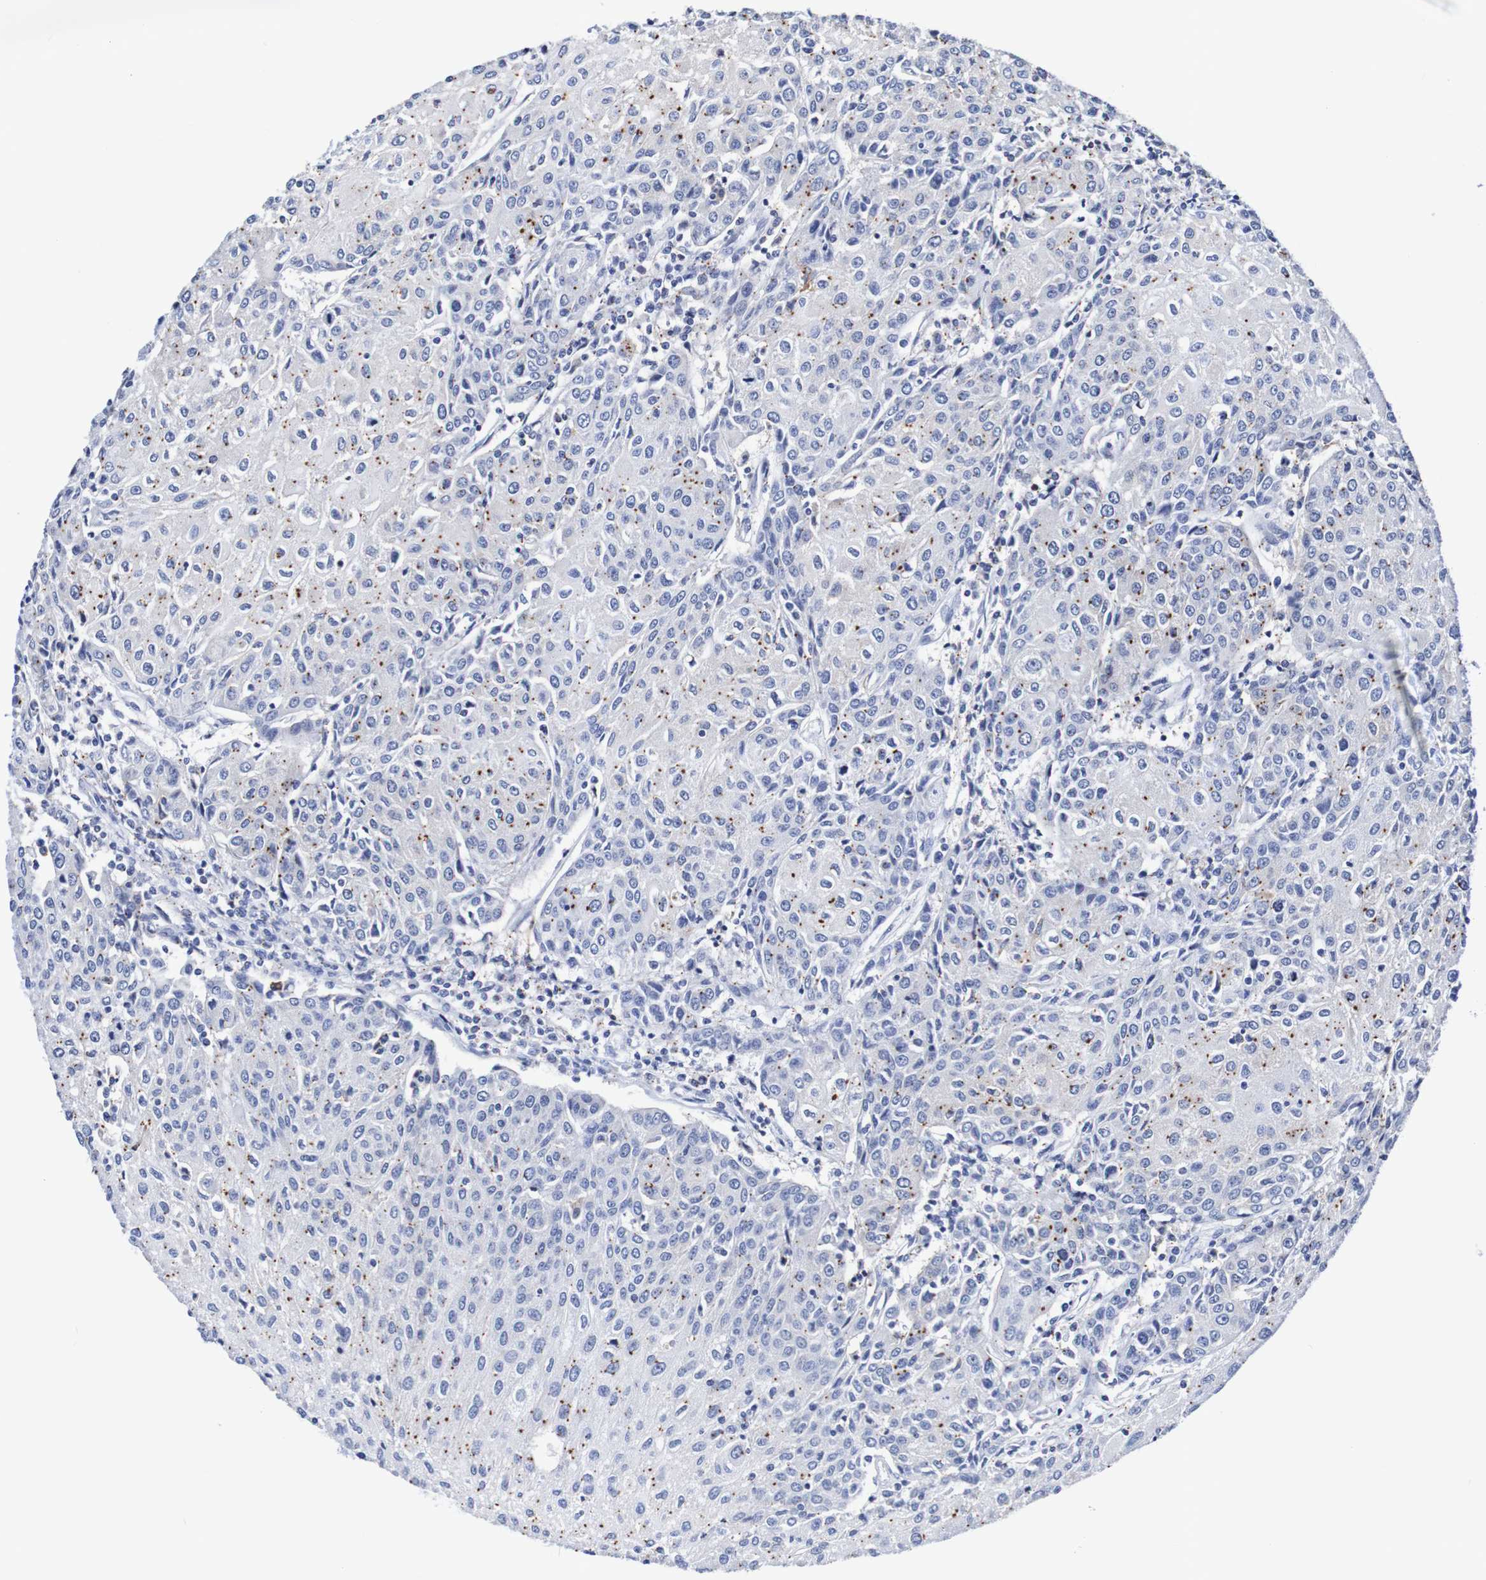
{"staining": {"intensity": "negative", "quantity": "none", "location": "none"}, "tissue": "urothelial cancer", "cell_type": "Tumor cells", "image_type": "cancer", "snomed": [{"axis": "morphology", "description": "Urothelial carcinoma, High grade"}, {"axis": "topography", "description": "Urinary bladder"}], "caption": "DAB (3,3'-diaminobenzidine) immunohistochemical staining of urothelial carcinoma (high-grade) shows no significant expression in tumor cells.", "gene": "SEZ6", "patient": {"sex": "female", "age": 85}}